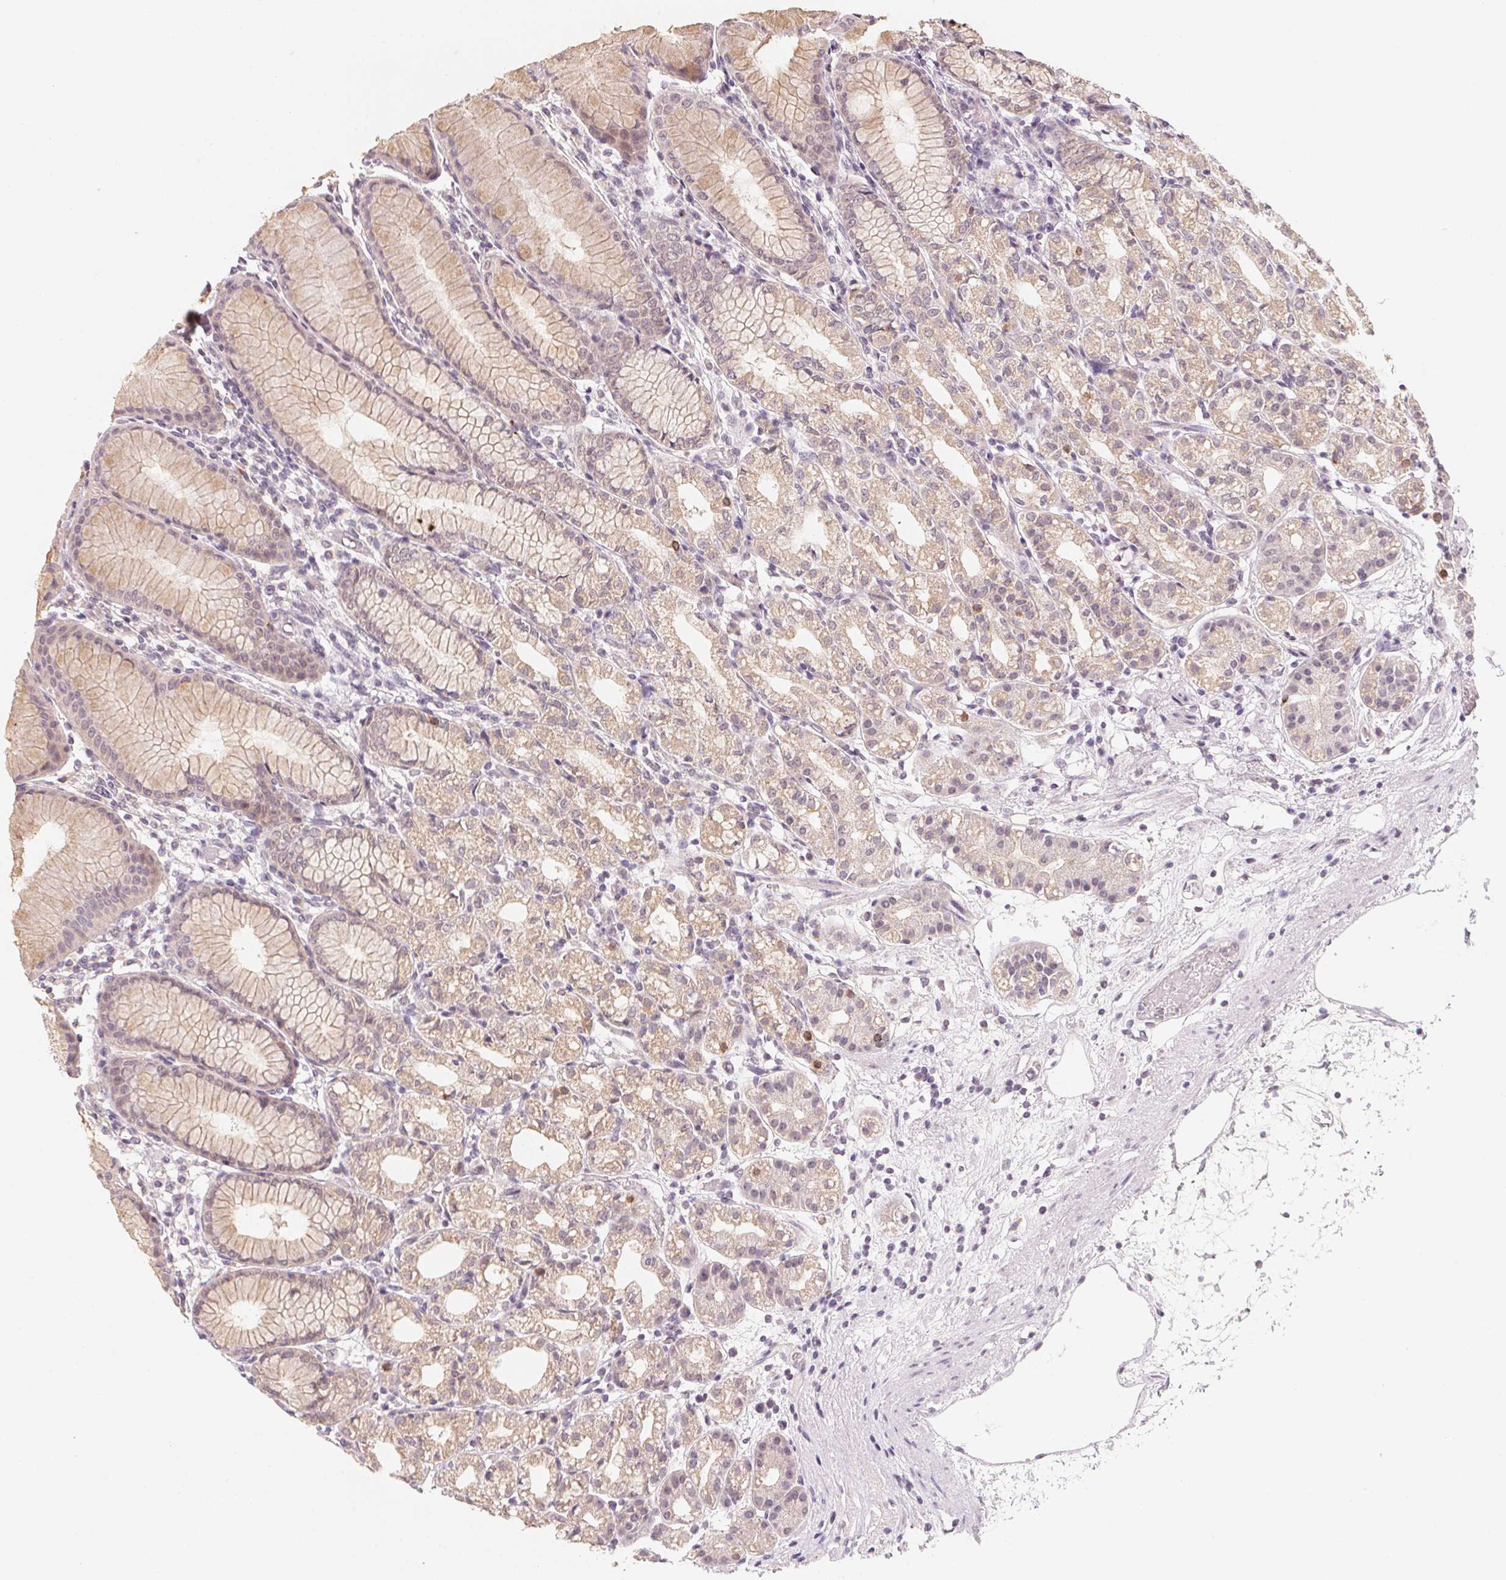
{"staining": {"intensity": "weak", "quantity": "25%-75%", "location": "cytoplasmic/membranous"}, "tissue": "stomach", "cell_type": "Glandular cells", "image_type": "normal", "snomed": [{"axis": "morphology", "description": "Normal tissue, NOS"}, {"axis": "topography", "description": "Stomach"}], "caption": "This photomicrograph reveals immunohistochemistry (IHC) staining of benign human stomach, with low weak cytoplasmic/membranous staining in about 25%-75% of glandular cells.", "gene": "ANKRD31", "patient": {"sex": "female", "age": 57}}